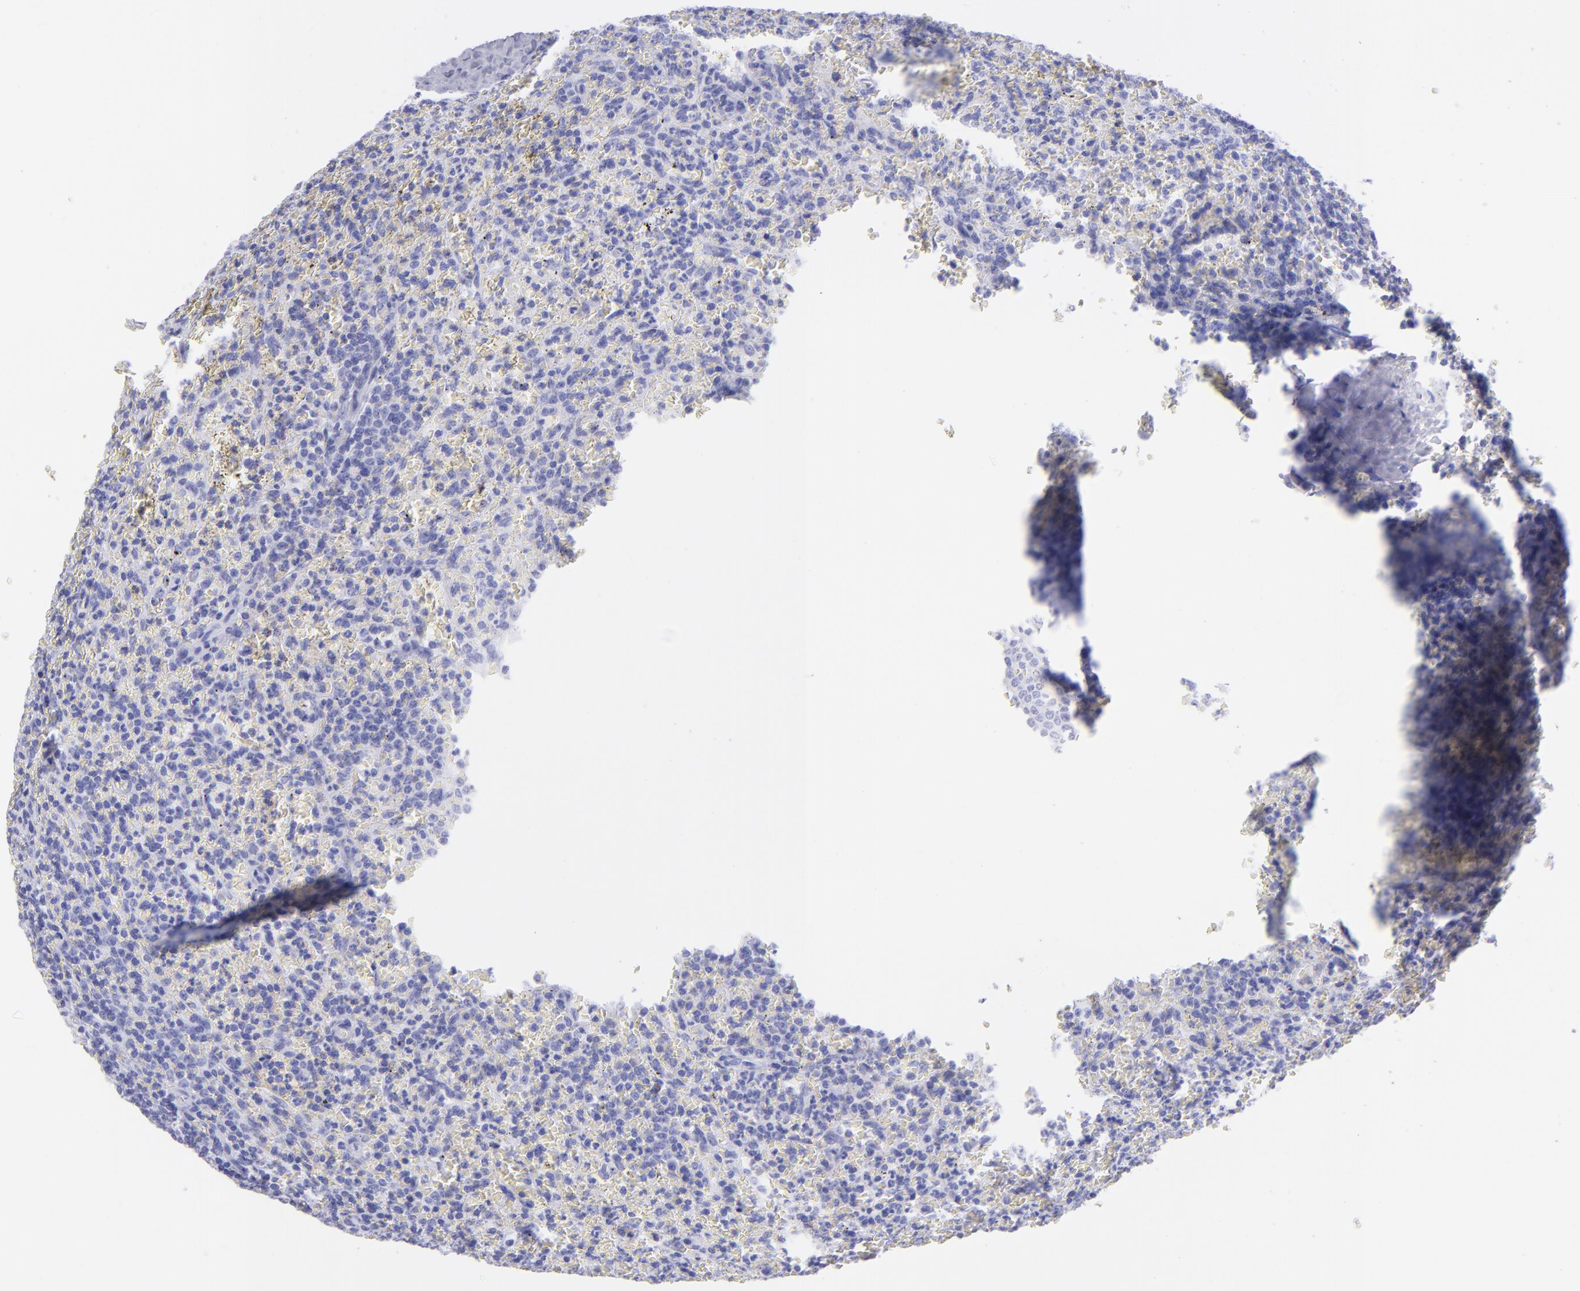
{"staining": {"intensity": "negative", "quantity": "none", "location": "none"}, "tissue": "lymphoma", "cell_type": "Tumor cells", "image_type": "cancer", "snomed": [{"axis": "morphology", "description": "Malignant lymphoma, non-Hodgkin's type, Low grade"}, {"axis": "topography", "description": "Spleen"}], "caption": "DAB (3,3'-diaminobenzidine) immunohistochemical staining of human malignant lymphoma, non-Hodgkin's type (low-grade) exhibits no significant staining in tumor cells.", "gene": "SLC1A3", "patient": {"sex": "female", "age": 64}}